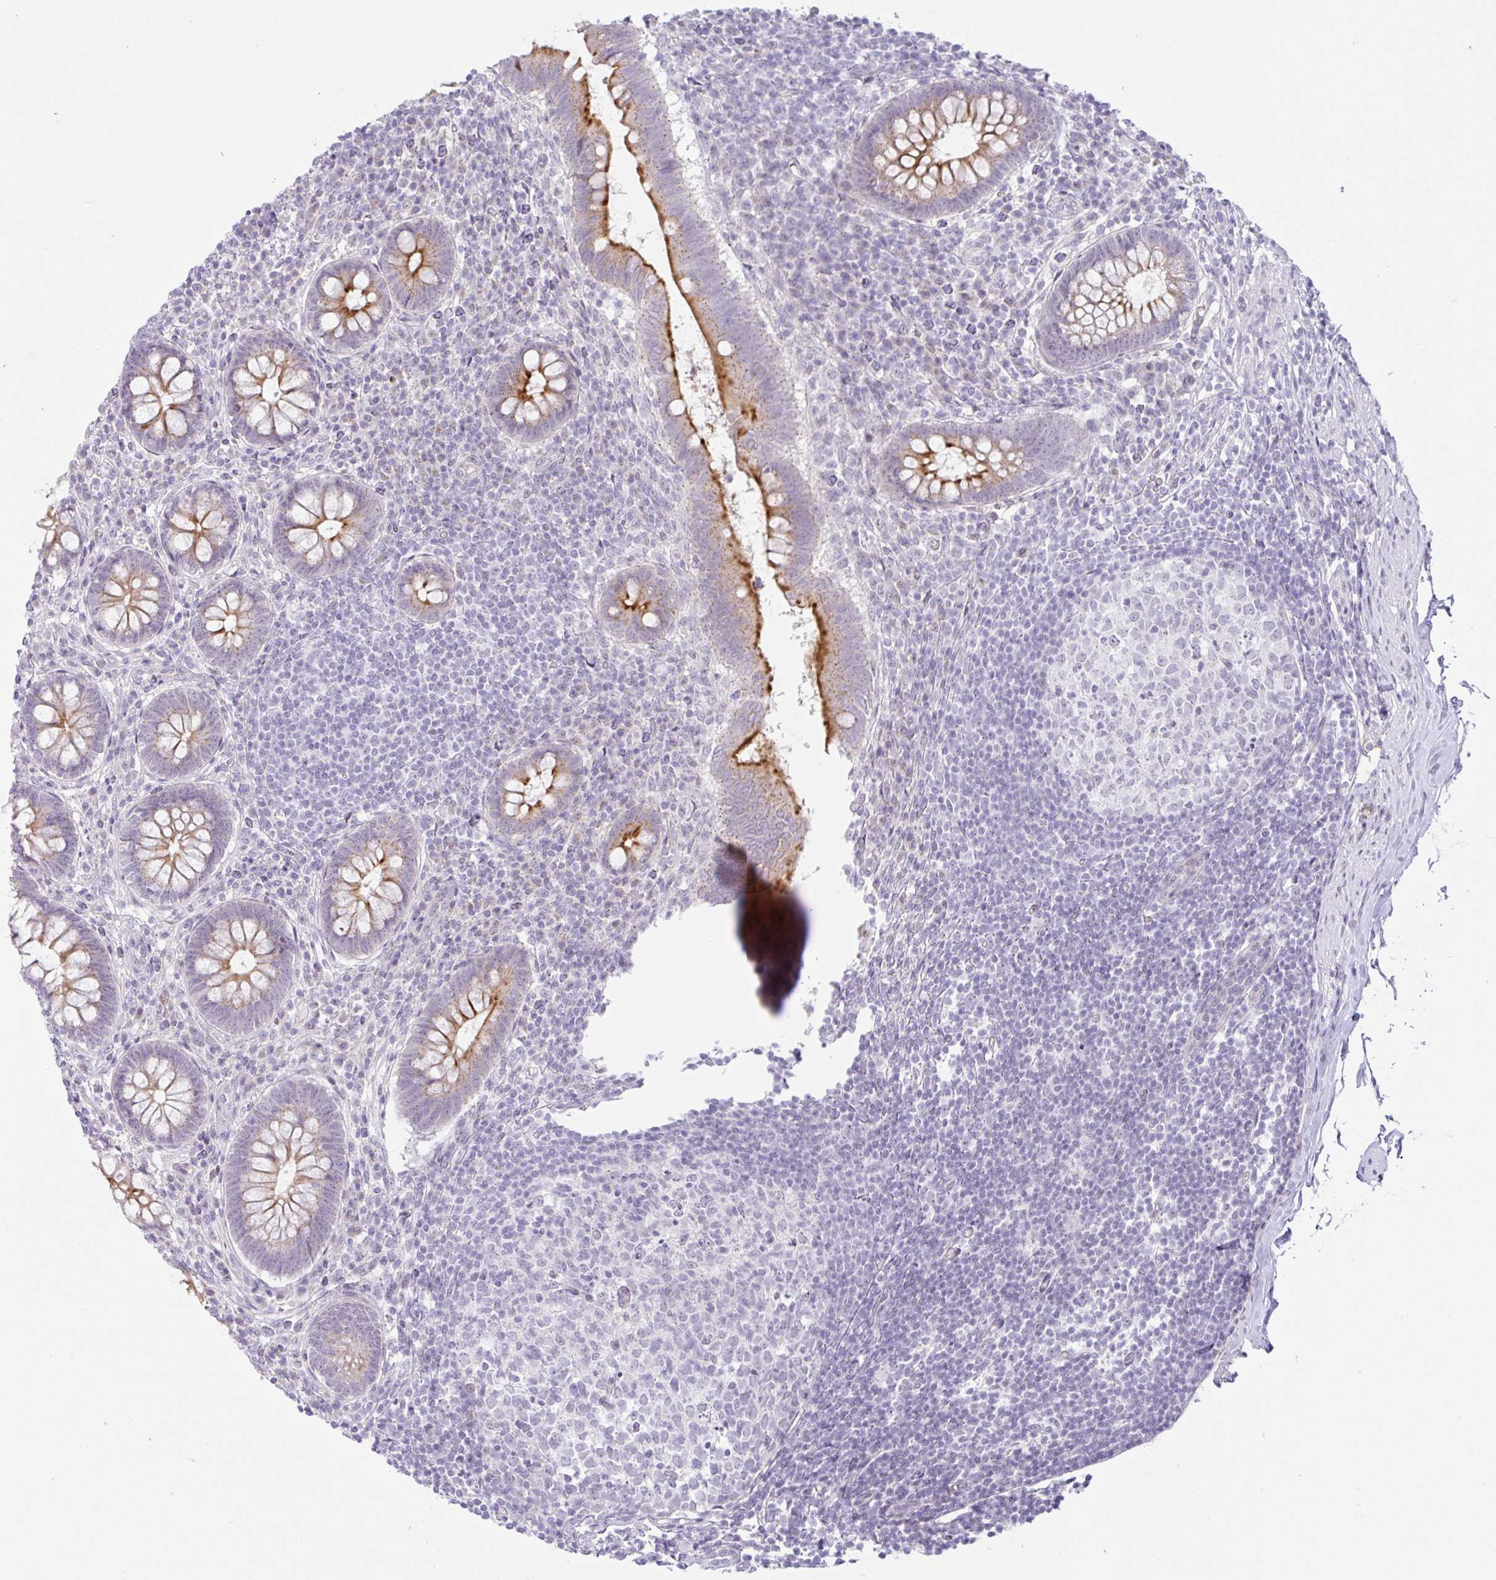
{"staining": {"intensity": "moderate", "quantity": ">75%", "location": "cytoplasmic/membranous"}, "tissue": "appendix", "cell_type": "Glandular cells", "image_type": "normal", "snomed": [{"axis": "morphology", "description": "Normal tissue, NOS"}, {"axis": "topography", "description": "Appendix"}], "caption": "Moderate cytoplasmic/membranous protein staining is appreciated in approximately >75% of glandular cells in appendix.", "gene": "FAM177A1", "patient": {"sex": "female", "age": 56}}